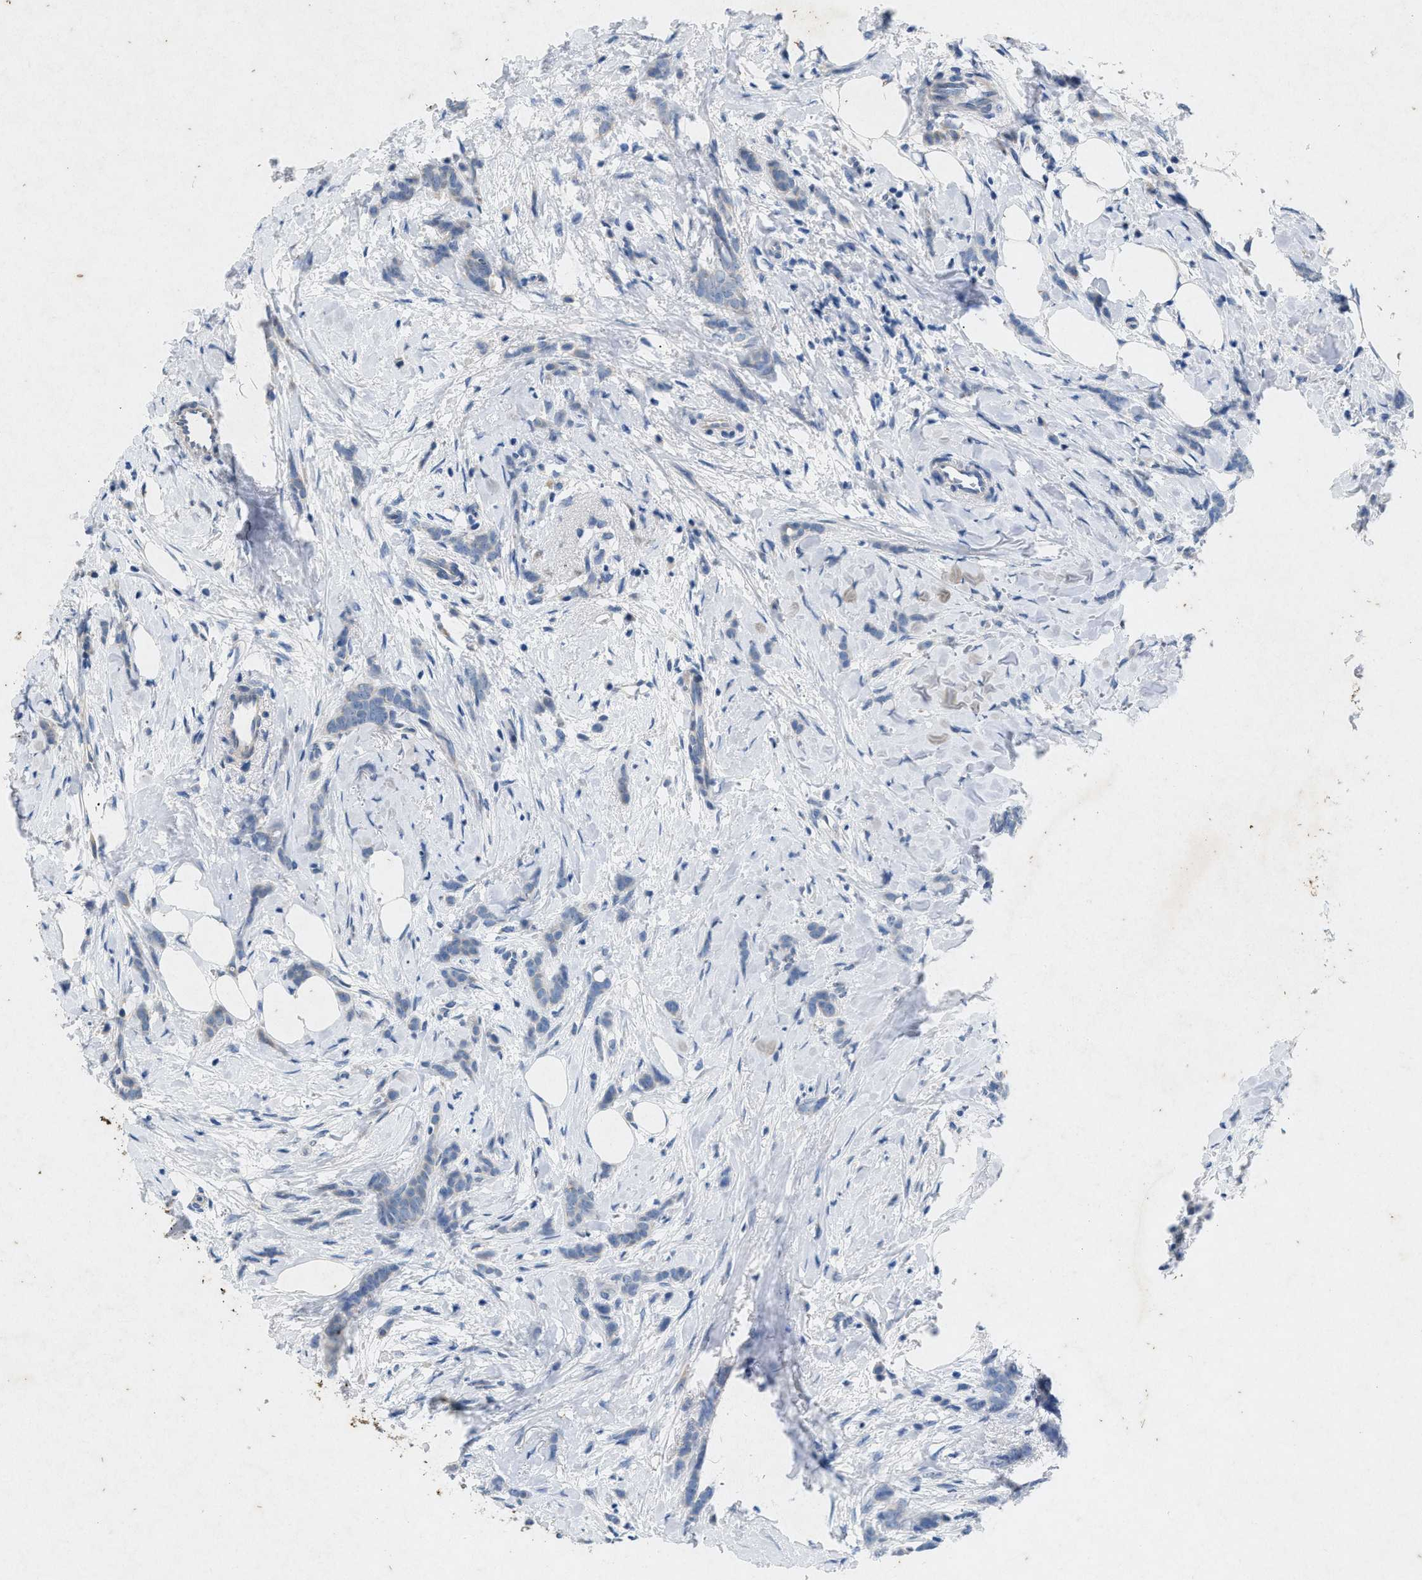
{"staining": {"intensity": "moderate", "quantity": "<25%", "location": "cytoplasmic/membranous"}, "tissue": "breast cancer", "cell_type": "Tumor cells", "image_type": "cancer", "snomed": [{"axis": "morphology", "description": "Lobular carcinoma, in situ"}, {"axis": "morphology", "description": "Lobular carcinoma"}, {"axis": "topography", "description": "Breast"}], "caption": "A low amount of moderate cytoplasmic/membranous positivity is identified in about <25% of tumor cells in breast lobular carcinoma tissue. (Stains: DAB (3,3'-diaminobenzidine) in brown, nuclei in blue, Microscopy: brightfield microscopy at high magnification).", "gene": "PRKG2", "patient": {"sex": "female", "age": 41}}